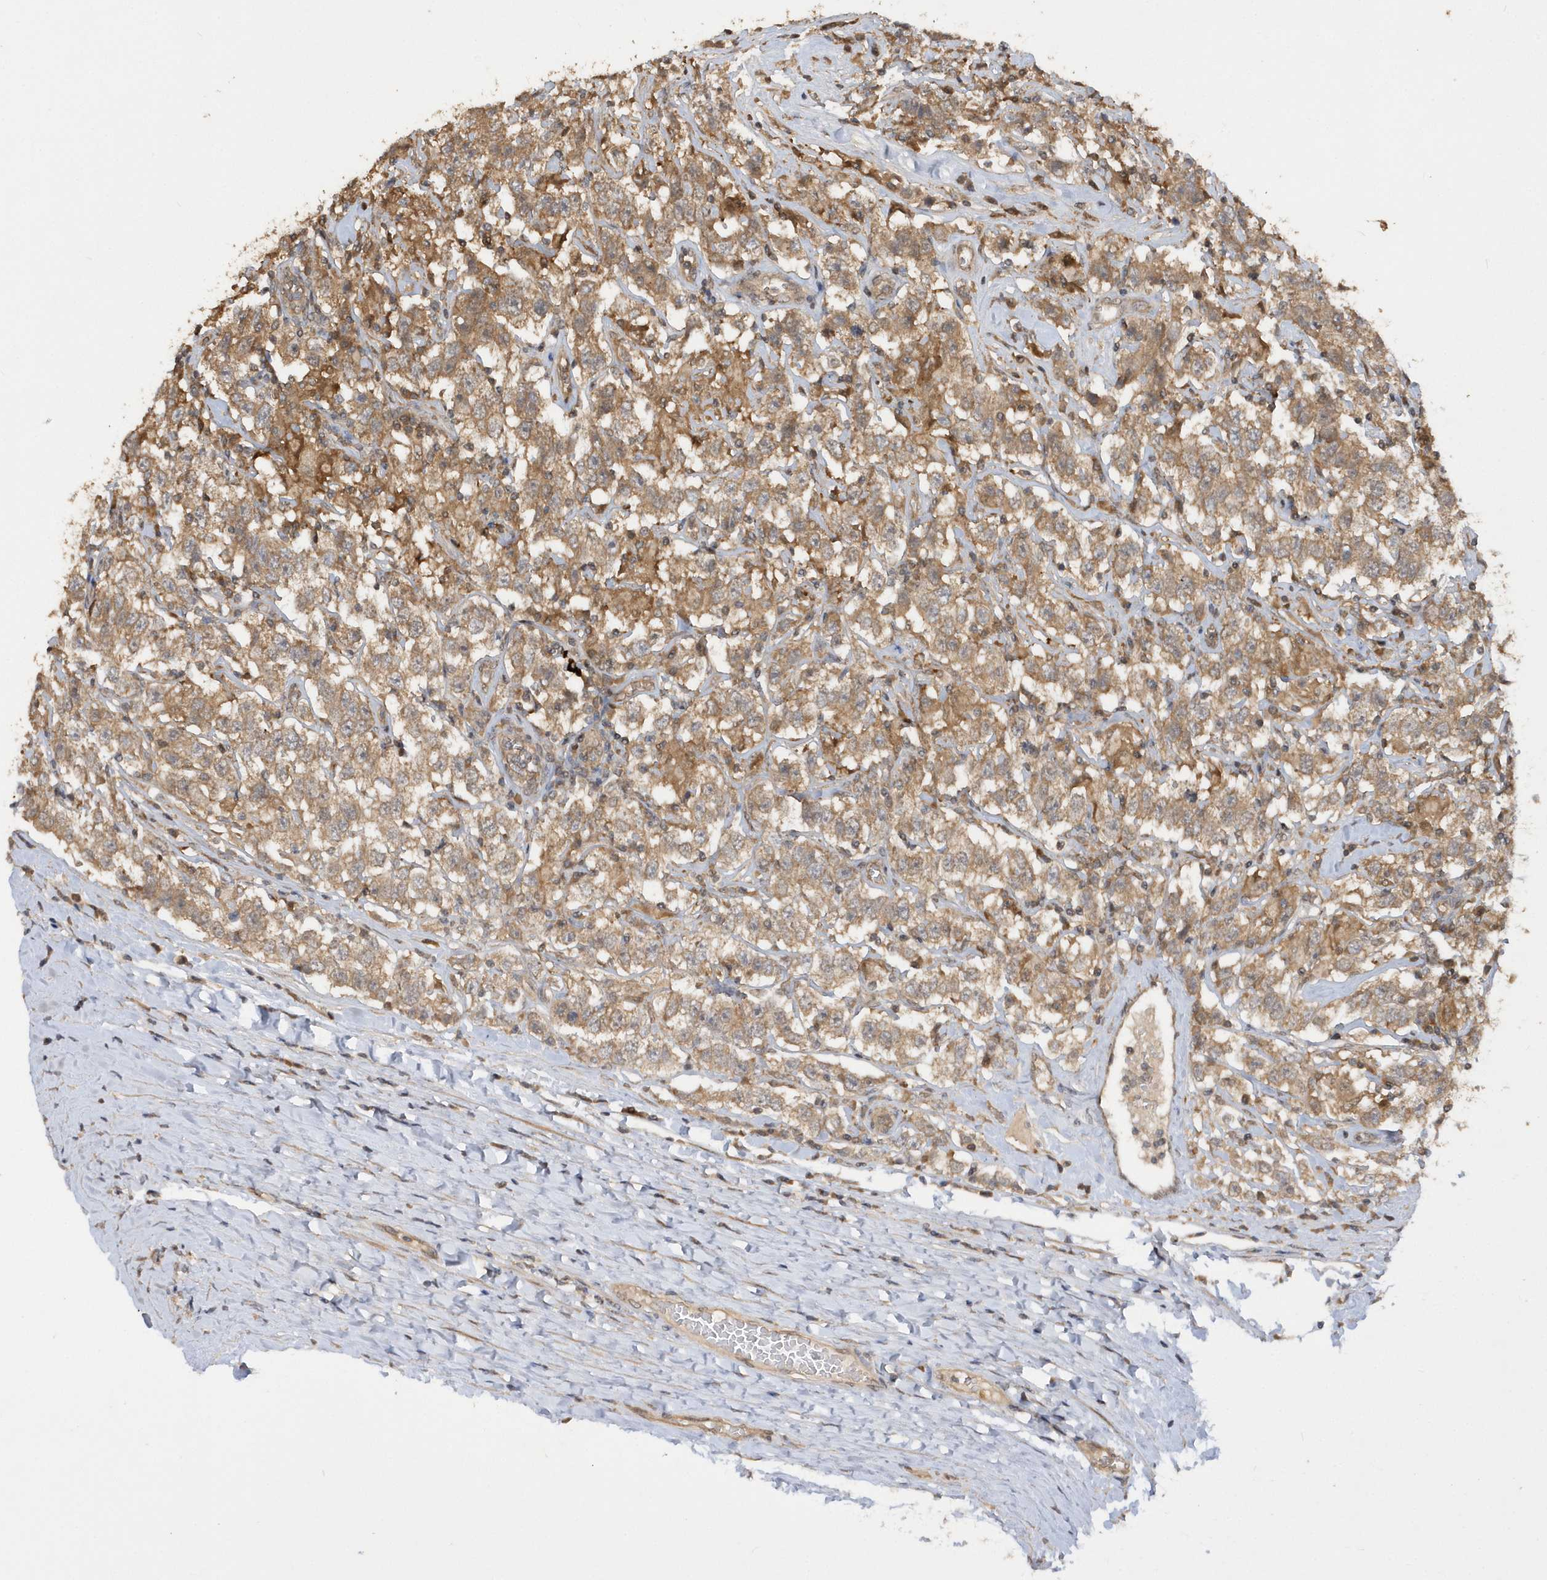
{"staining": {"intensity": "moderate", "quantity": ">75%", "location": "cytoplasmic/membranous"}, "tissue": "testis cancer", "cell_type": "Tumor cells", "image_type": "cancer", "snomed": [{"axis": "morphology", "description": "Seminoma, NOS"}, {"axis": "topography", "description": "Testis"}], "caption": "Moderate cytoplasmic/membranous staining is appreciated in approximately >75% of tumor cells in seminoma (testis).", "gene": "RPE", "patient": {"sex": "male", "age": 41}}